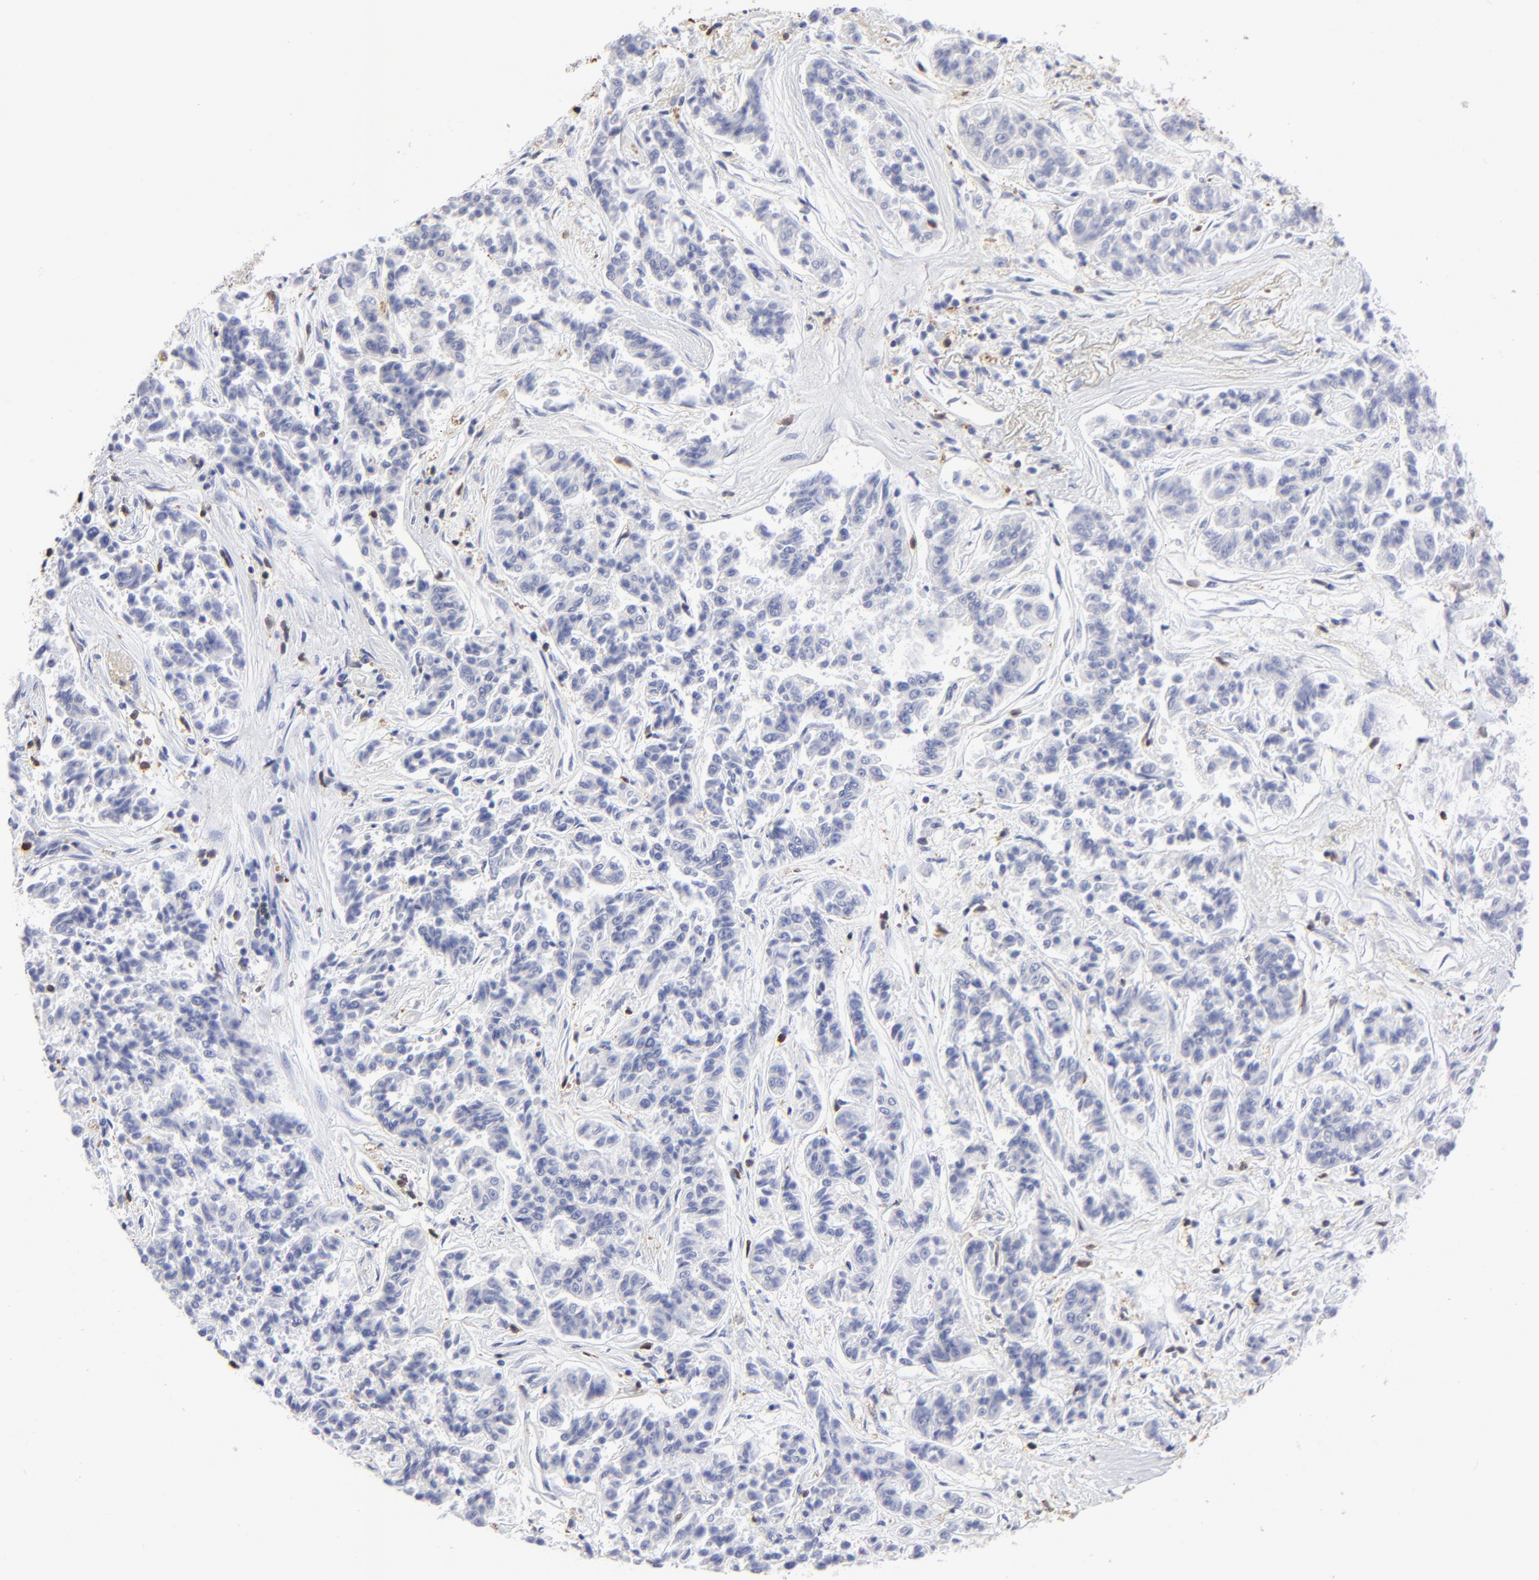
{"staining": {"intensity": "negative", "quantity": "none", "location": "none"}, "tissue": "lung cancer", "cell_type": "Tumor cells", "image_type": "cancer", "snomed": [{"axis": "morphology", "description": "Adenocarcinoma, NOS"}, {"axis": "topography", "description": "Lung"}], "caption": "IHC histopathology image of neoplastic tissue: human lung adenocarcinoma stained with DAB exhibits no significant protein staining in tumor cells. The staining is performed using DAB (3,3'-diaminobenzidine) brown chromogen with nuclei counter-stained in using hematoxylin.", "gene": "TBXT", "patient": {"sex": "male", "age": 84}}